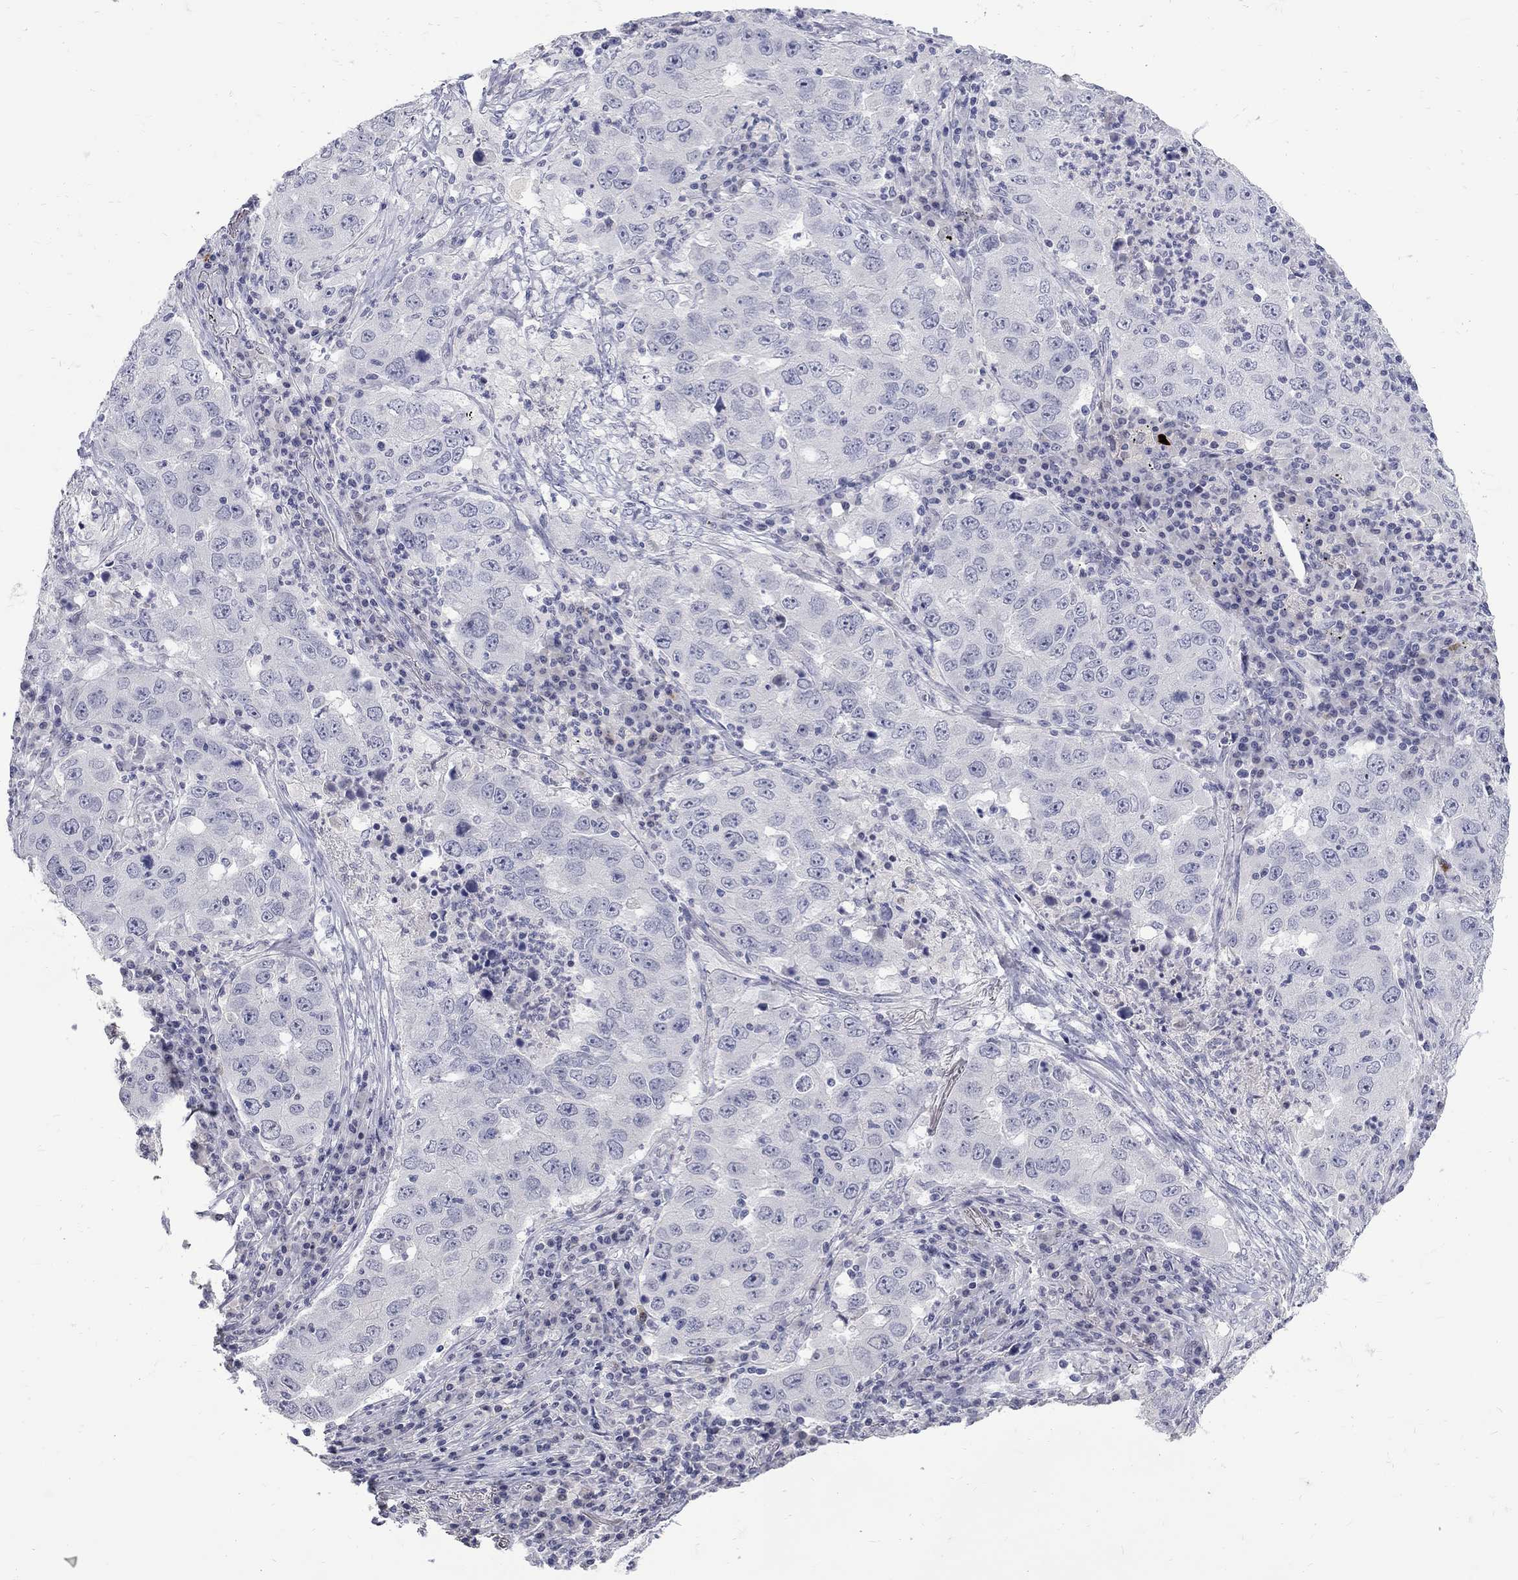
{"staining": {"intensity": "negative", "quantity": "none", "location": "none"}, "tissue": "lung cancer", "cell_type": "Tumor cells", "image_type": "cancer", "snomed": [{"axis": "morphology", "description": "Adenocarcinoma, NOS"}, {"axis": "topography", "description": "Lung"}], "caption": "Immunohistochemical staining of lung cancer (adenocarcinoma) exhibits no significant positivity in tumor cells.", "gene": "CTNND2", "patient": {"sex": "male", "age": 73}}